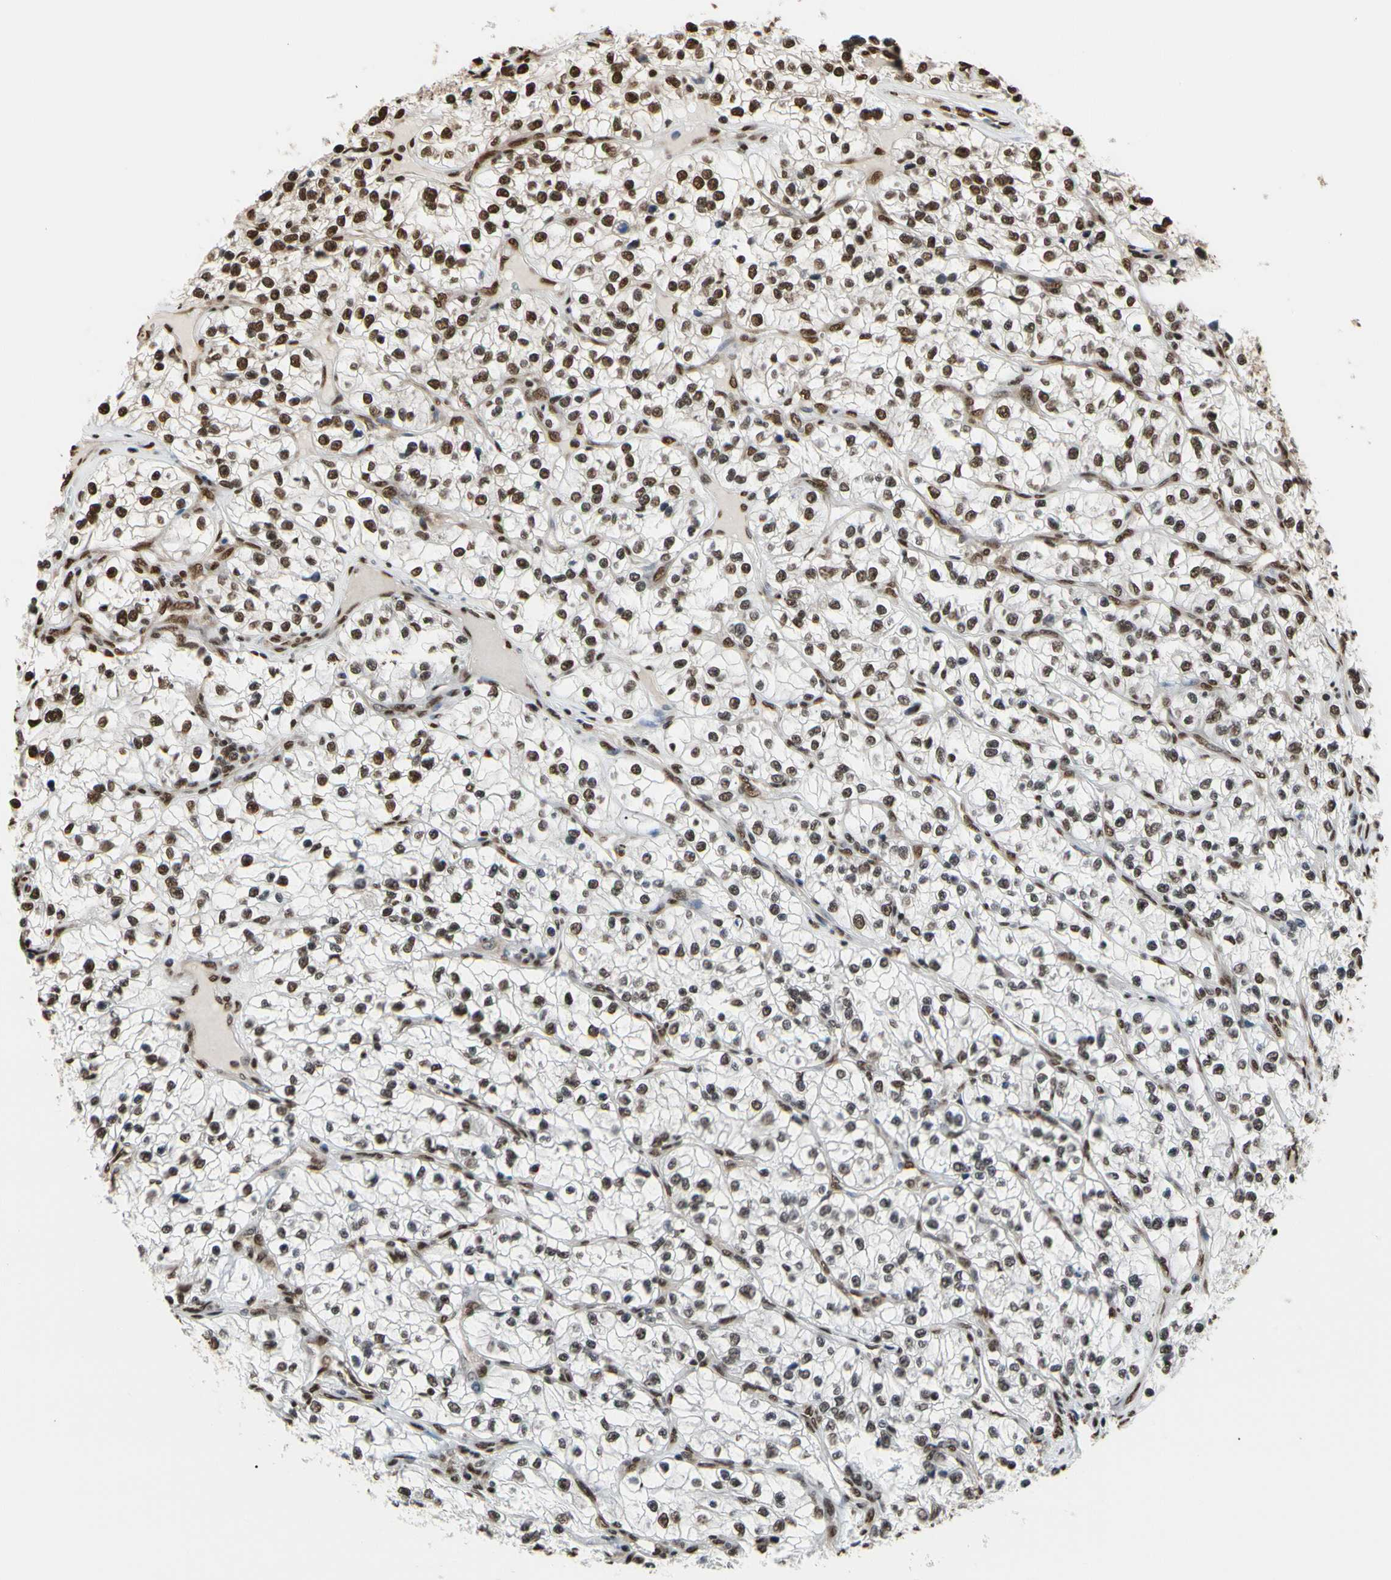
{"staining": {"intensity": "strong", "quantity": ">75%", "location": "nuclear"}, "tissue": "renal cancer", "cell_type": "Tumor cells", "image_type": "cancer", "snomed": [{"axis": "morphology", "description": "Adenocarcinoma, NOS"}, {"axis": "topography", "description": "Kidney"}], "caption": "Tumor cells show strong nuclear expression in about >75% of cells in adenocarcinoma (renal). Nuclei are stained in blue.", "gene": "HNRNPK", "patient": {"sex": "female", "age": 57}}